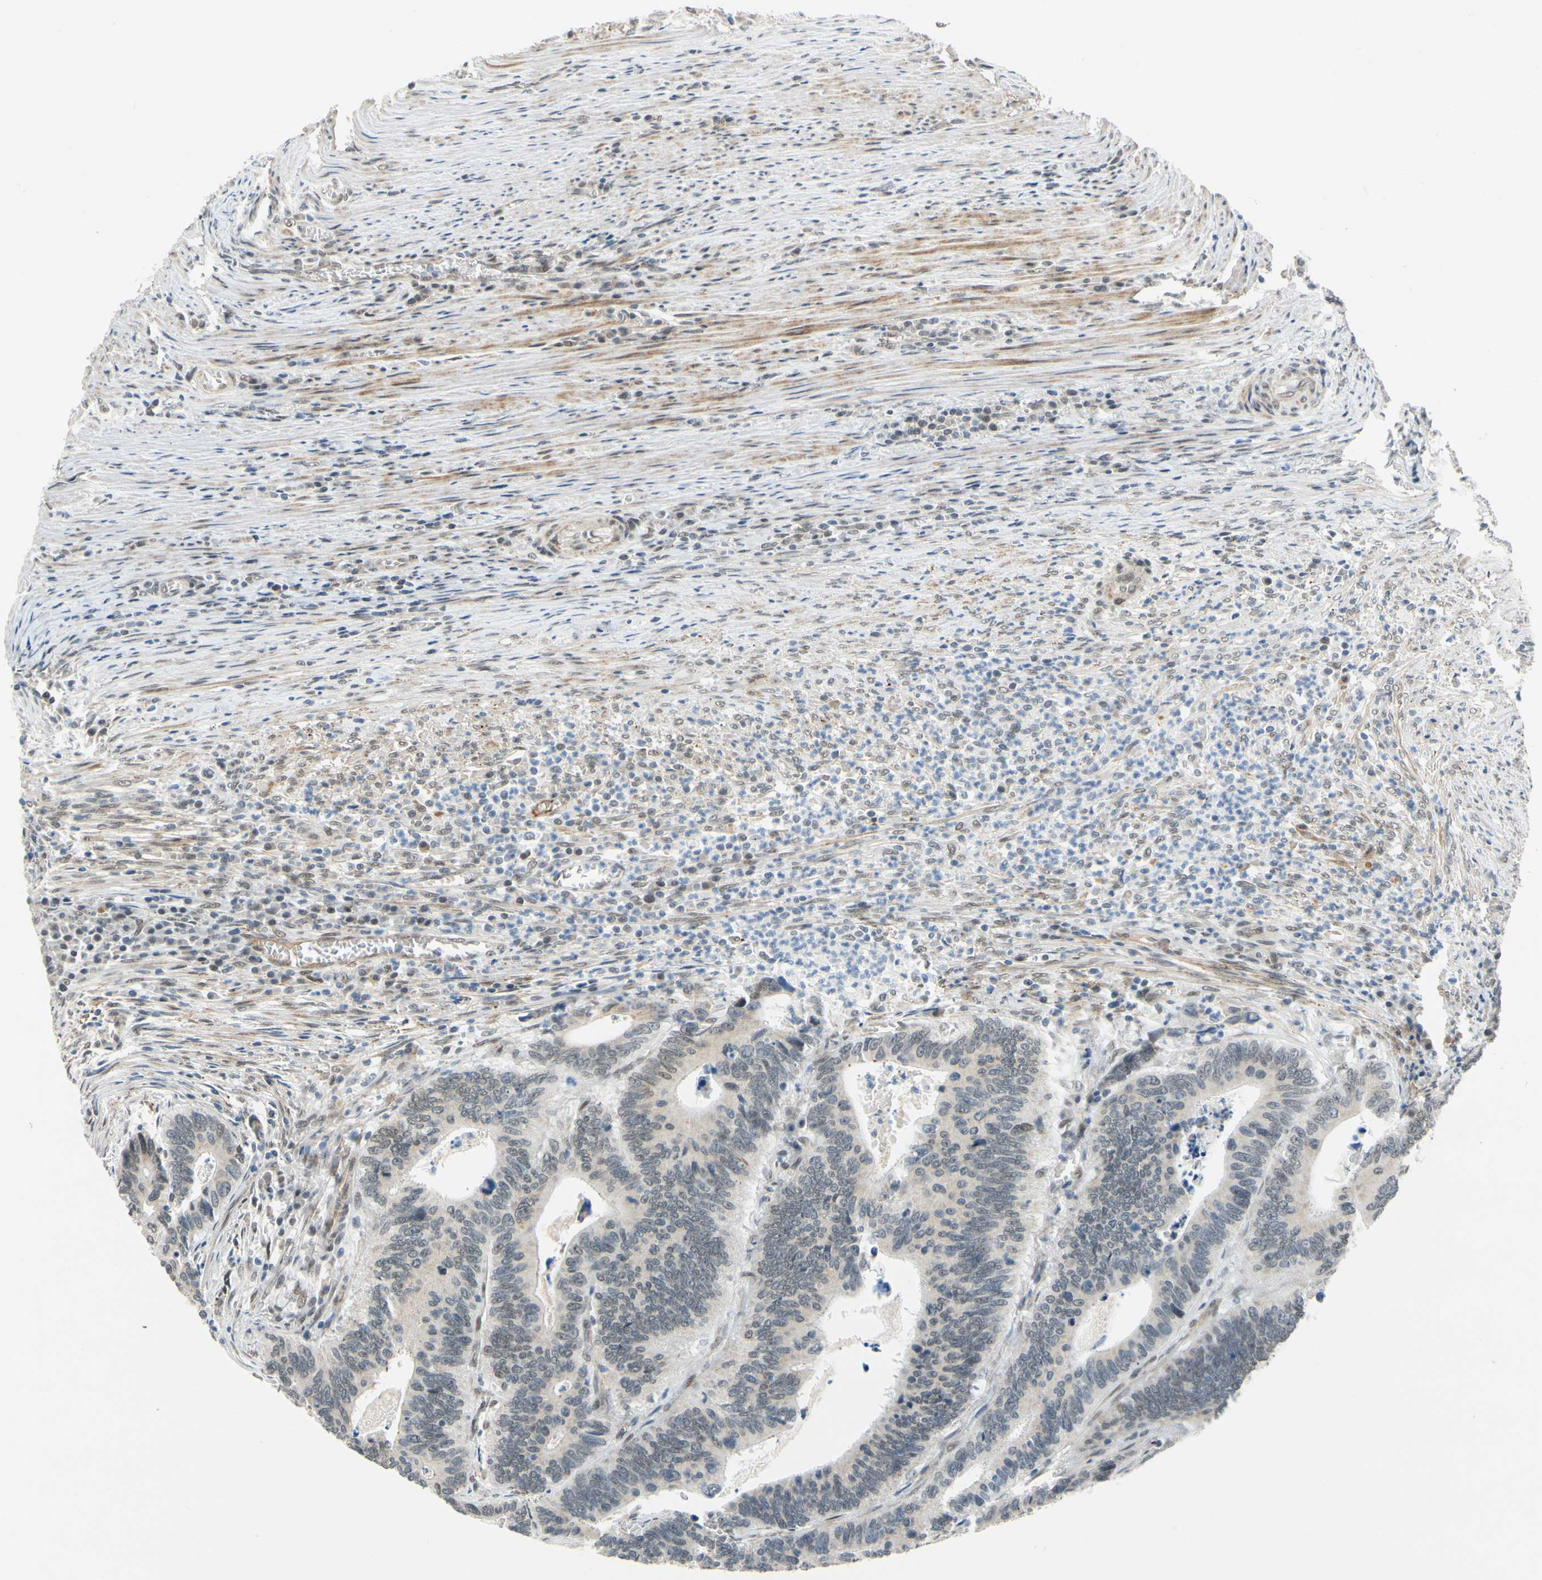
{"staining": {"intensity": "weak", "quantity": ">75%", "location": "cytoplasmic/membranous"}, "tissue": "colorectal cancer", "cell_type": "Tumor cells", "image_type": "cancer", "snomed": [{"axis": "morphology", "description": "Adenocarcinoma, NOS"}, {"axis": "topography", "description": "Colon"}], "caption": "Brown immunohistochemical staining in colorectal cancer exhibits weak cytoplasmic/membranous positivity in about >75% of tumor cells. The staining was performed using DAB (3,3'-diaminobenzidine) to visualize the protein expression in brown, while the nuclei were stained in blue with hematoxylin (Magnification: 20x).", "gene": "POGZ", "patient": {"sex": "male", "age": 72}}